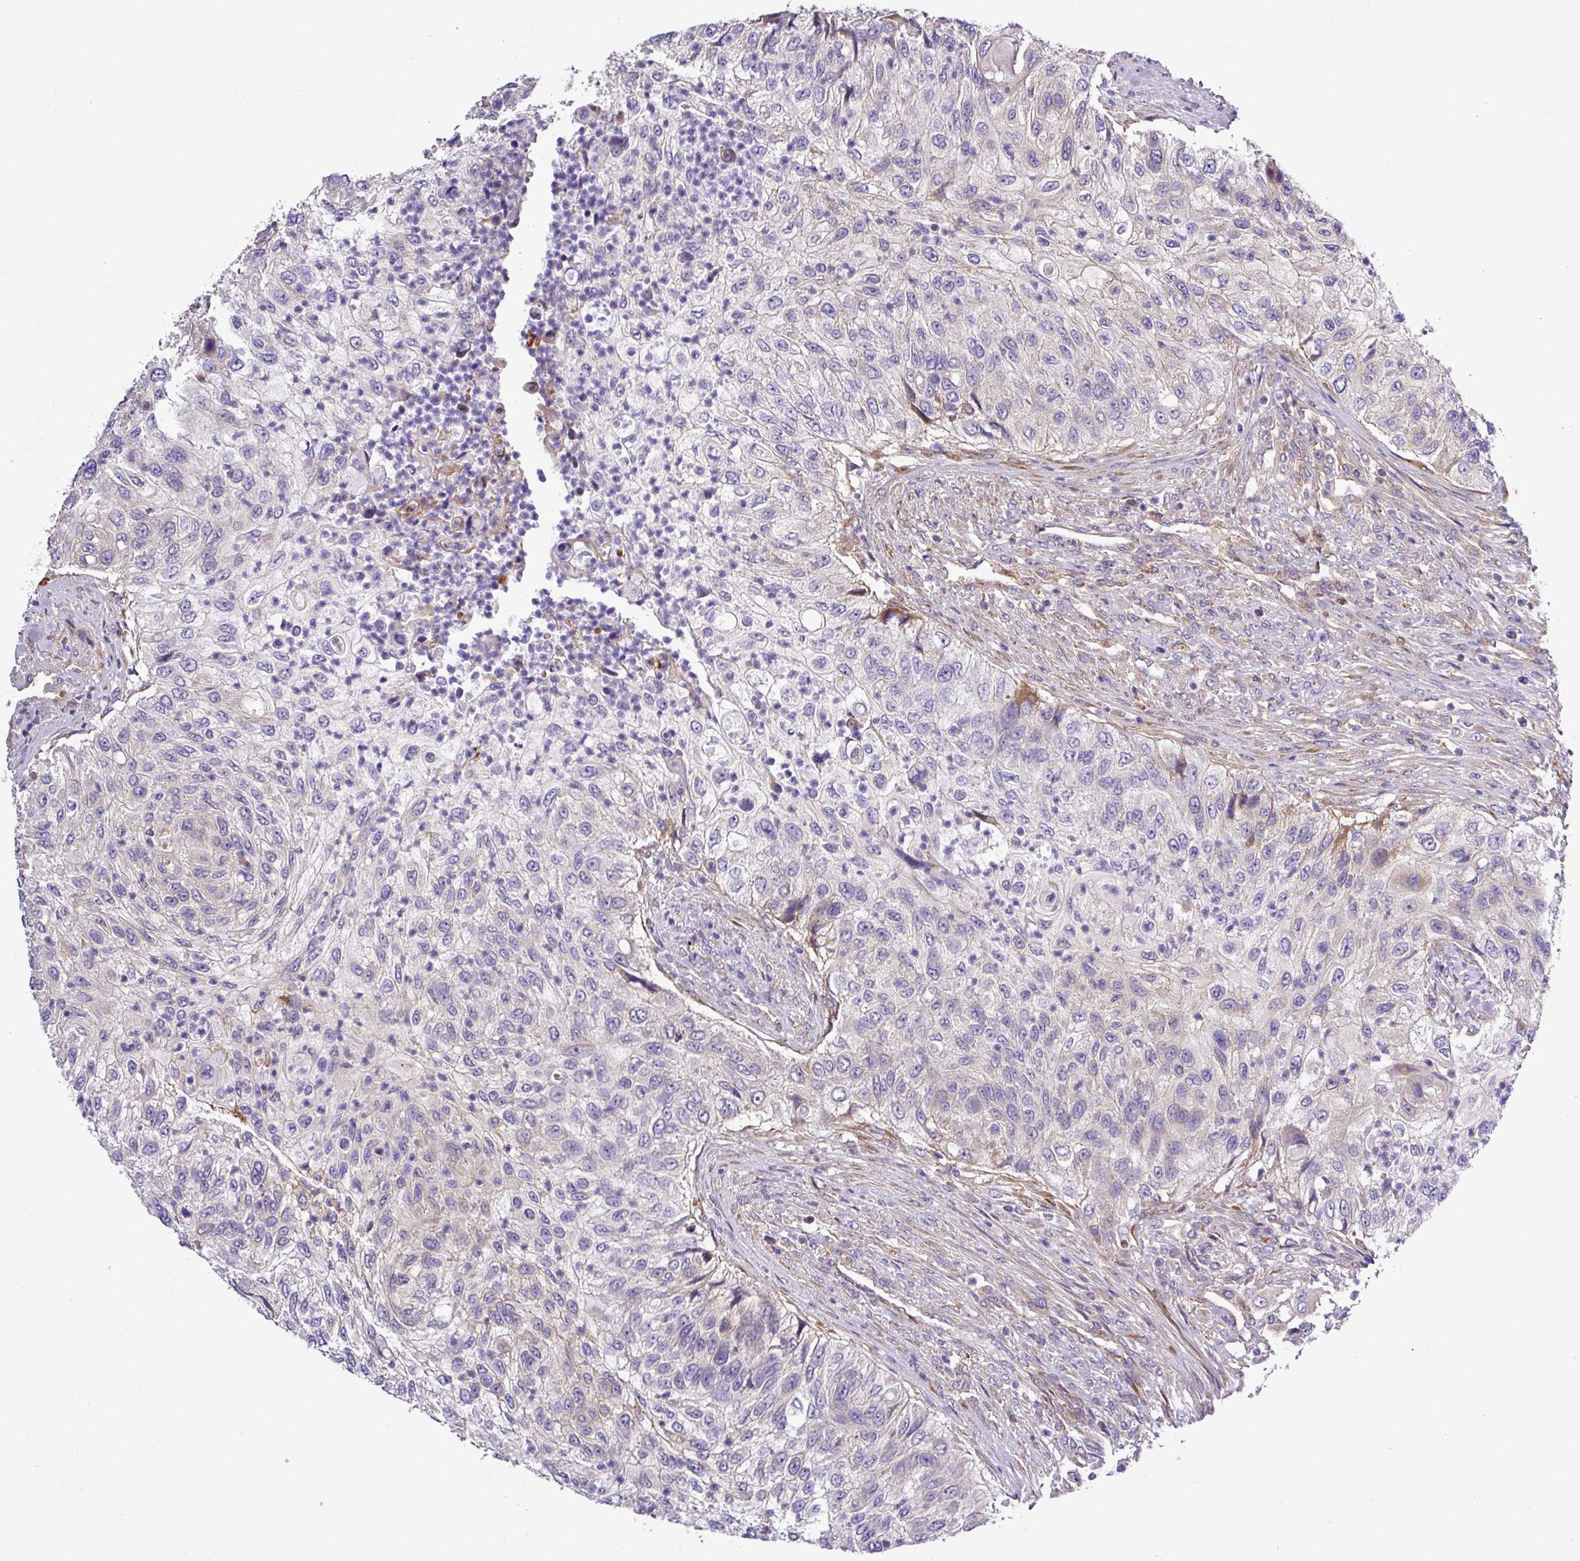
{"staining": {"intensity": "negative", "quantity": "none", "location": "none"}, "tissue": "urothelial cancer", "cell_type": "Tumor cells", "image_type": "cancer", "snomed": [{"axis": "morphology", "description": "Urothelial carcinoma, High grade"}, {"axis": "topography", "description": "Urinary bladder"}], "caption": "A photomicrograph of human urothelial carcinoma (high-grade) is negative for staining in tumor cells.", "gene": "CWH43", "patient": {"sex": "female", "age": 60}}